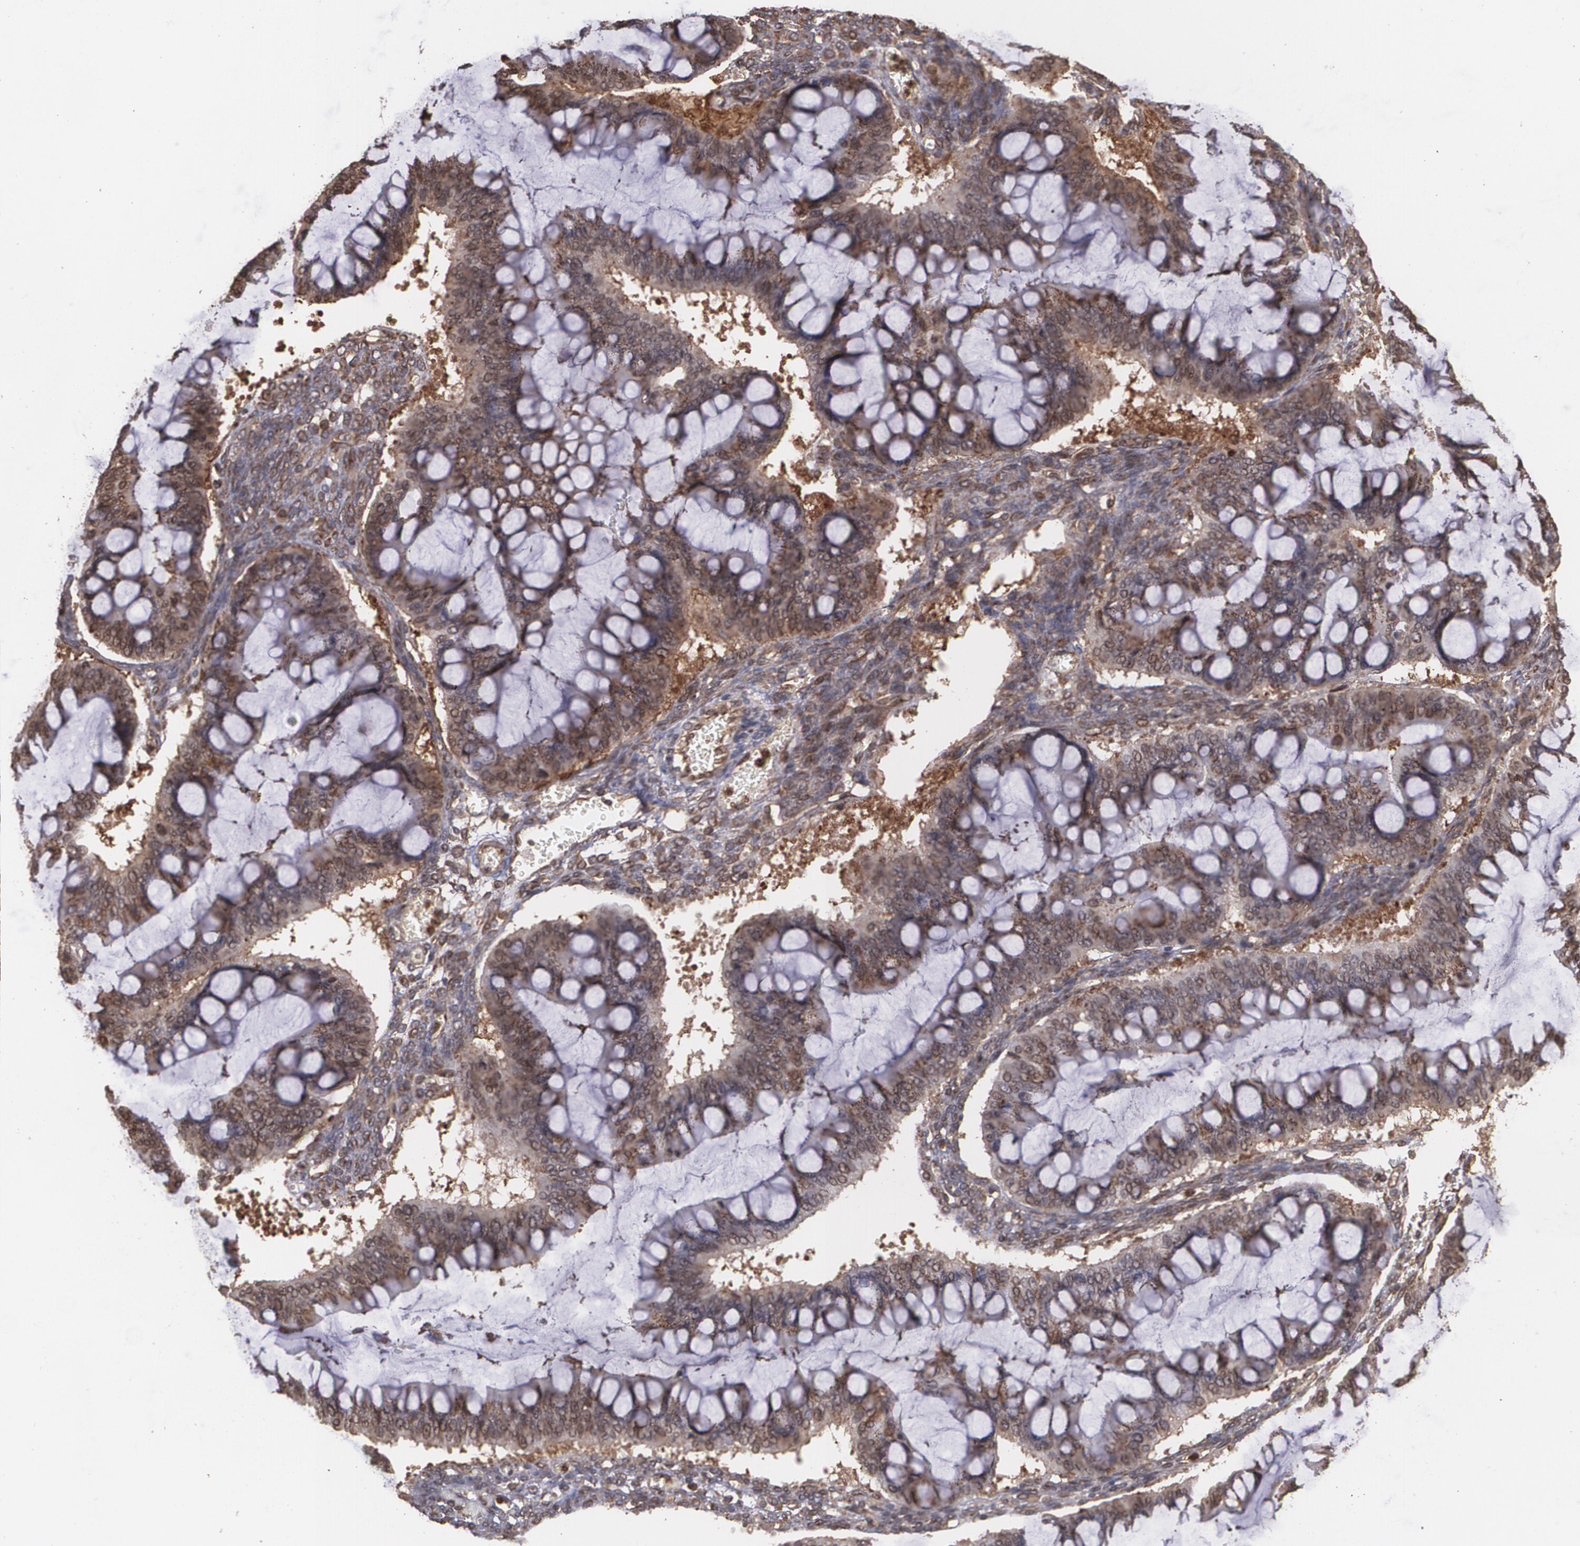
{"staining": {"intensity": "strong", "quantity": ">75%", "location": "cytoplasmic/membranous"}, "tissue": "ovarian cancer", "cell_type": "Tumor cells", "image_type": "cancer", "snomed": [{"axis": "morphology", "description": "Cystadenocarcinoma, mucinous, NOS"}, {"axis": "topography", "description": "Ovary"}], "caption": "A high-resolution image shows immunohistochemistry (IHC) staining of ovarian cancer, which shows strong cytoplasmic/membranous positivity in about >75% of tumor cells. The staining is performed using DAB brown chromogen to label protein expression. The nuclei are counter-stained blue using hematoxylin.", "gene": "TRIP11", "patient": {"sex": "female", "age": 73}}